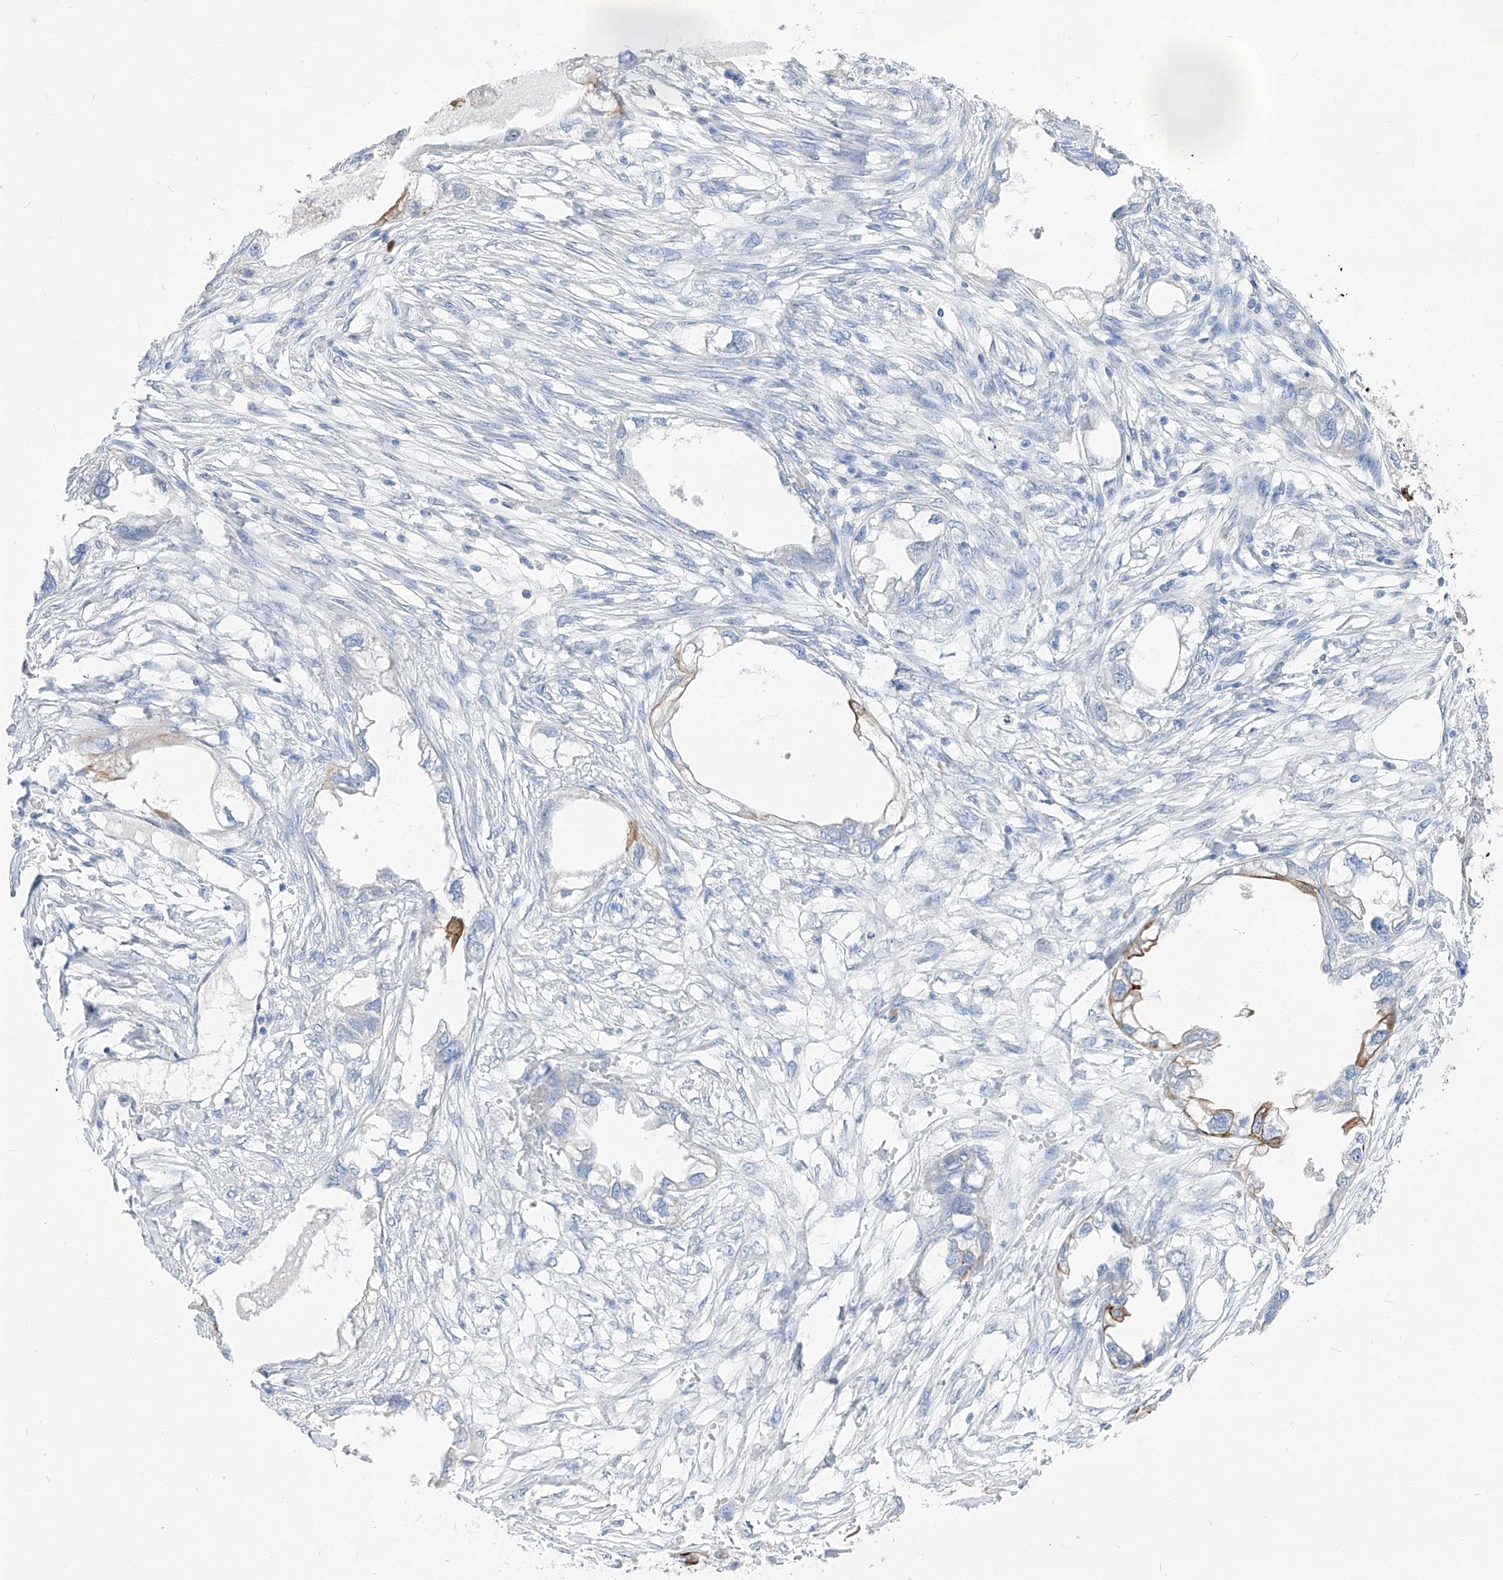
{"staining": {"intensity": "strong", "quantity": "<25%", "location": "cytoplasmic/membranous"}, "tissue": "endometrial cancer", "cell_type": "Tumor cells", "image_type": "cancer", "snomed": [{"axis": "morphology", "description": "Adenocarcinoma, NOS"}, {"axis": "morphology", "description": "Adenocarcinoma, metastatic, NOS"}, {"axis": "topography", "description": "Adipose tissue"}, {"axis": "topography", "description": "Endometrium"}], "caption": "Endometrial cancer (metastatic adenocarcinoma) stained for a protein shows strong cytoplasmic/membranous positivity in tumor cells. Using DAB (brown) and hematoxylin (blue) stains, captured at high magnification using brightfield microscopy.", "gene": "FRS3", "patient": {"sex": "female", "age": 67}}